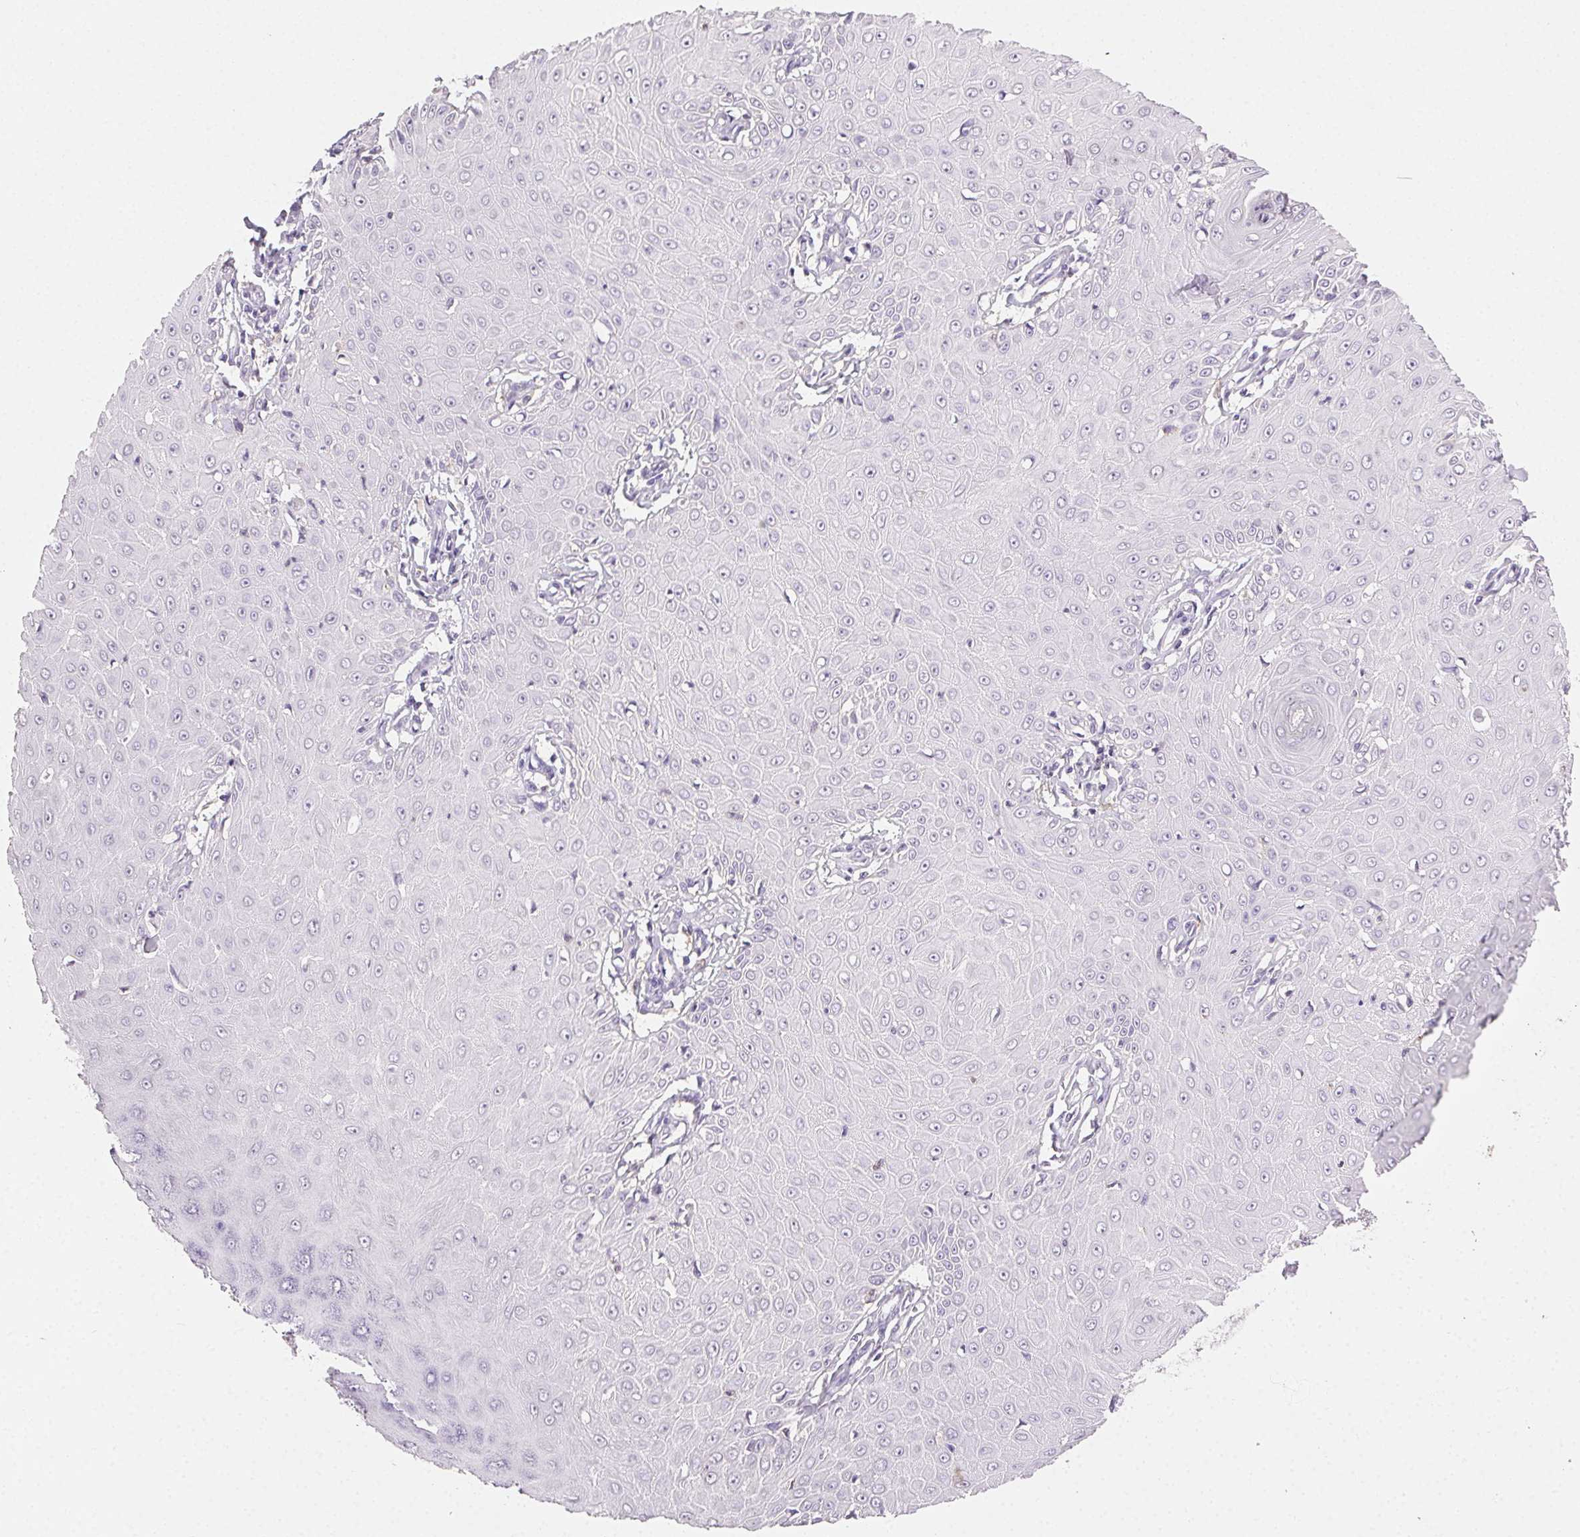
{"staining": {"intensity": "negative", "quantity": "none", "location": "none"}, "tissue": "skin cancer", "cell_type": "Tumor cells", "image_type": "cancer", "snomed": [{"axis": "morphology", "description": "Squamous cell carcinoma, NOS"}, {"axis": "topography", "description": "Skin"}], "caption": "DAB (3,3'-diaminobenzidine) immunohistochemical staining of skin squamous cell carcinoma demonstrates no significant staining in tumor cells.", "gene": "AKAP5", "patient": {"sex": "male", "age": 70}}